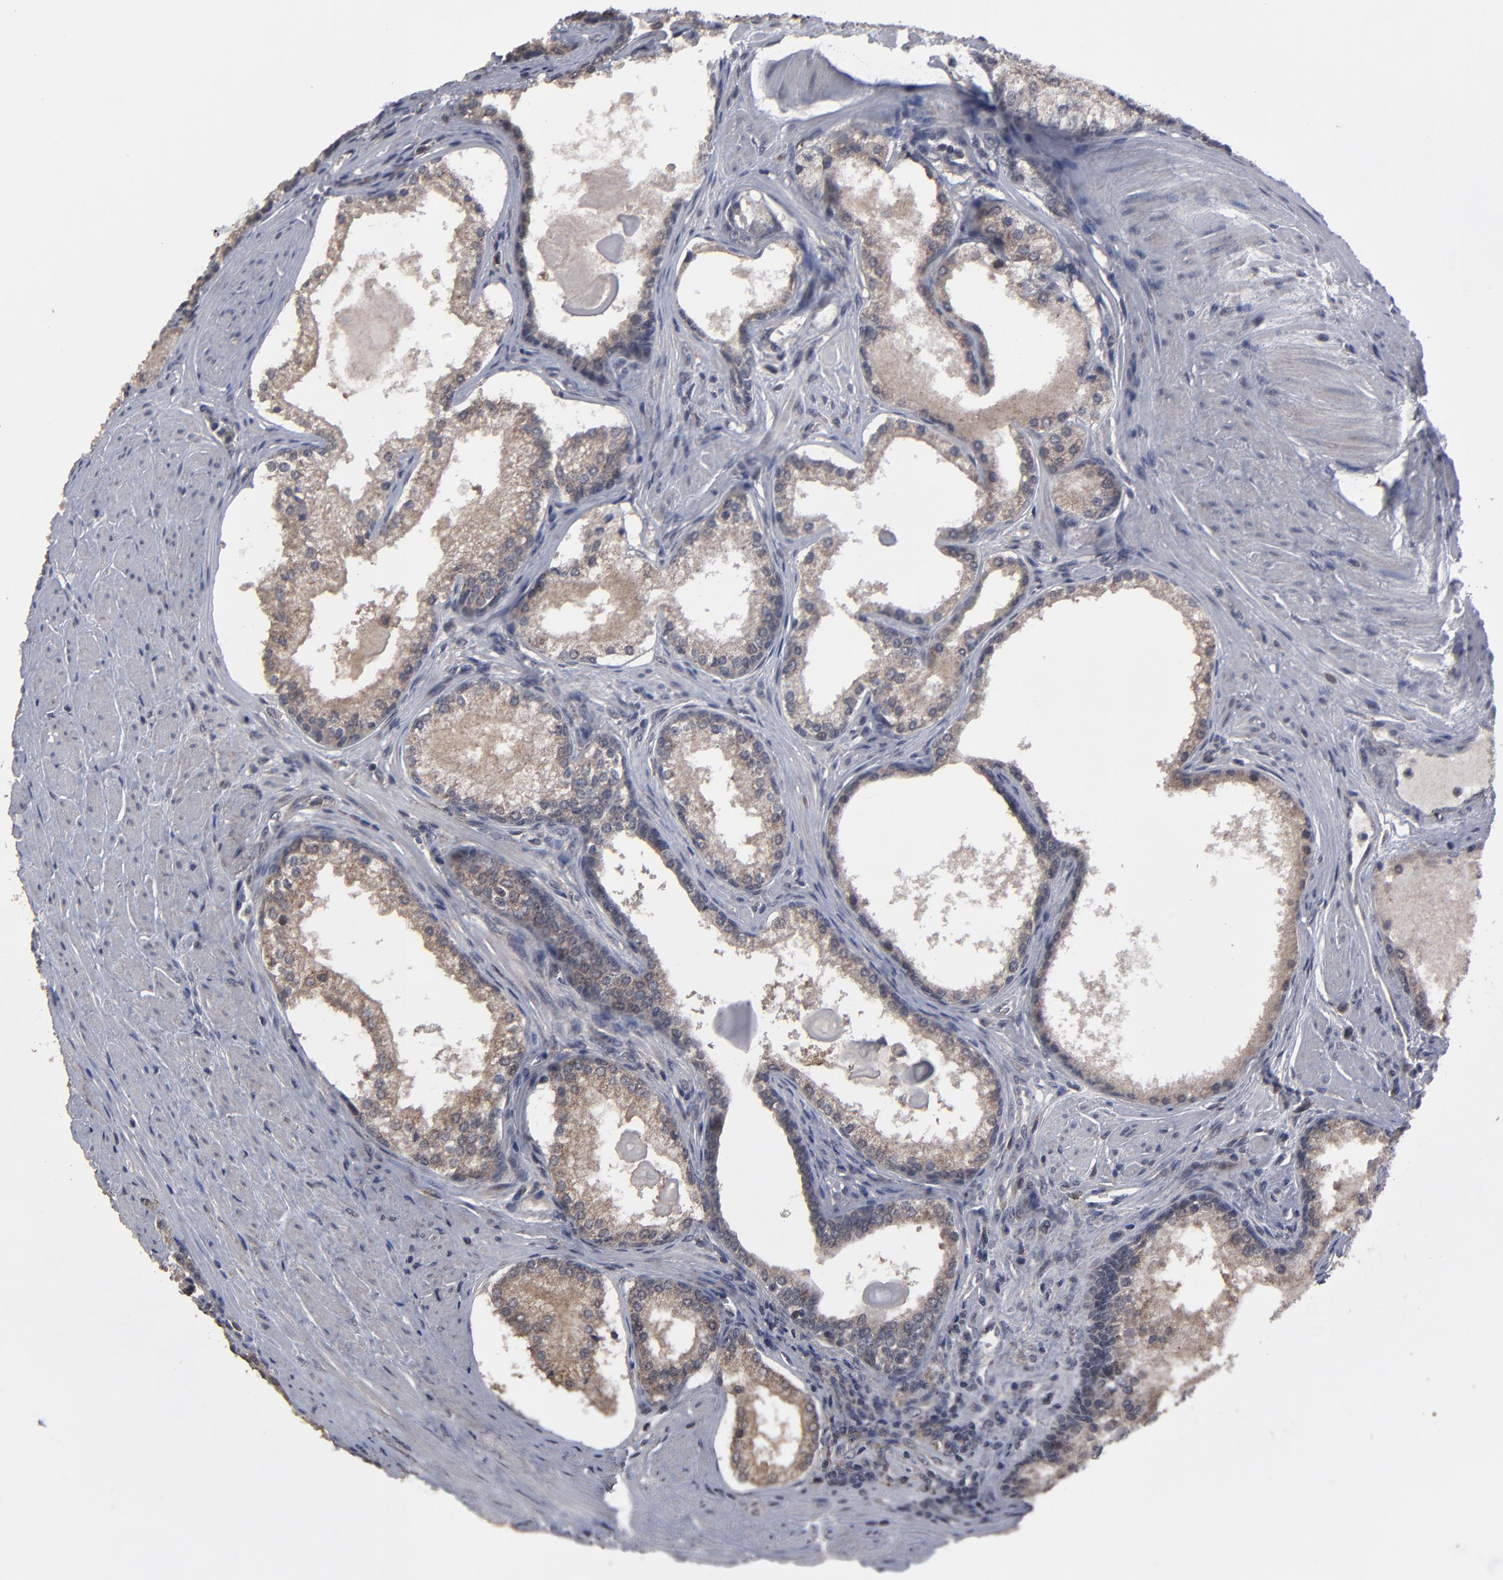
{"staining": {"intensity": "weak", "quantity": ">75%", "location": "cytoplasmic/membranous"}, "tissue": "prostate cancer", "cell_type": "Tumor cells", "image_type": "cancer", "snomed": [{"axis": "morphology", "description": "Adenocarcinoma, Medium grade"}, {"axis": "topography", "description": "Prostate"}], "caption": "Immunohistochemical staining of human prostate cancer exhibits low levels of weak cytoplasmic/membranous staining in approximately >75% of tumor cells. The staining was performed using DAB (3,3'-diaminobenzidine), with brown indicating positive protein expression. Nuclei are stained blue with hematoxylin.", "gene": "SLC22A17", "patient": {"sex": "male", "age": 72}}